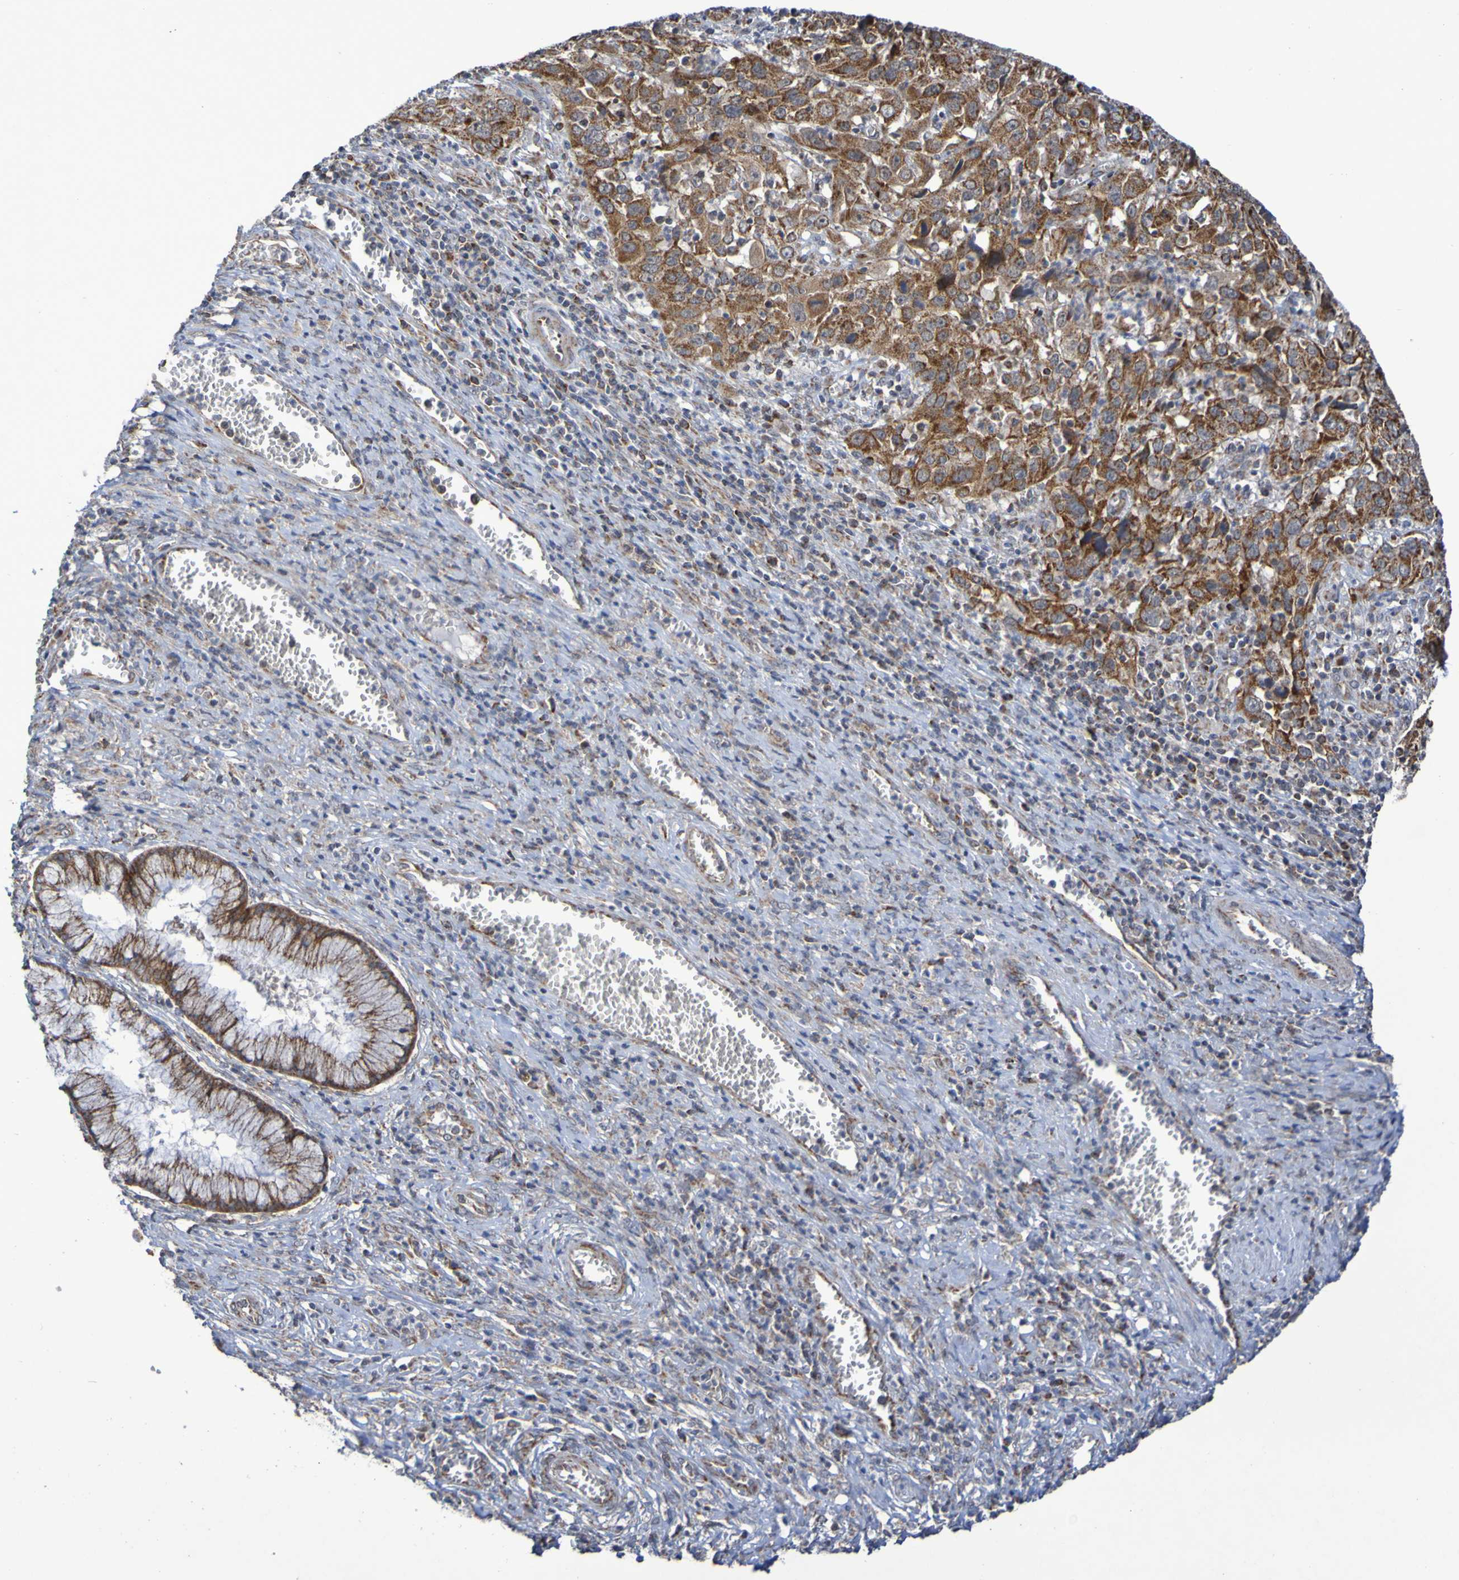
{"staining": {"intensity": "strong", "quantity": ">75%", "location": "cytoplasmic/membranous"}, "tissue": "cervical cancer", "cell_type": "Tumor cells", "image_type": "cancer", "snomed": [{"axis": "morphology", "description": "Squamous cell carcinoma, NOS"}, {"axis": "topography", "description": "Cervix"}], "caption": "Protein staining displays strong cytoplasmic/membranous positivity in approximately >75% of tumor cells in squamous cell carcinoma (cervical).", "gene": "DVL1", "patient": {"sex": "female", "age": 32}}